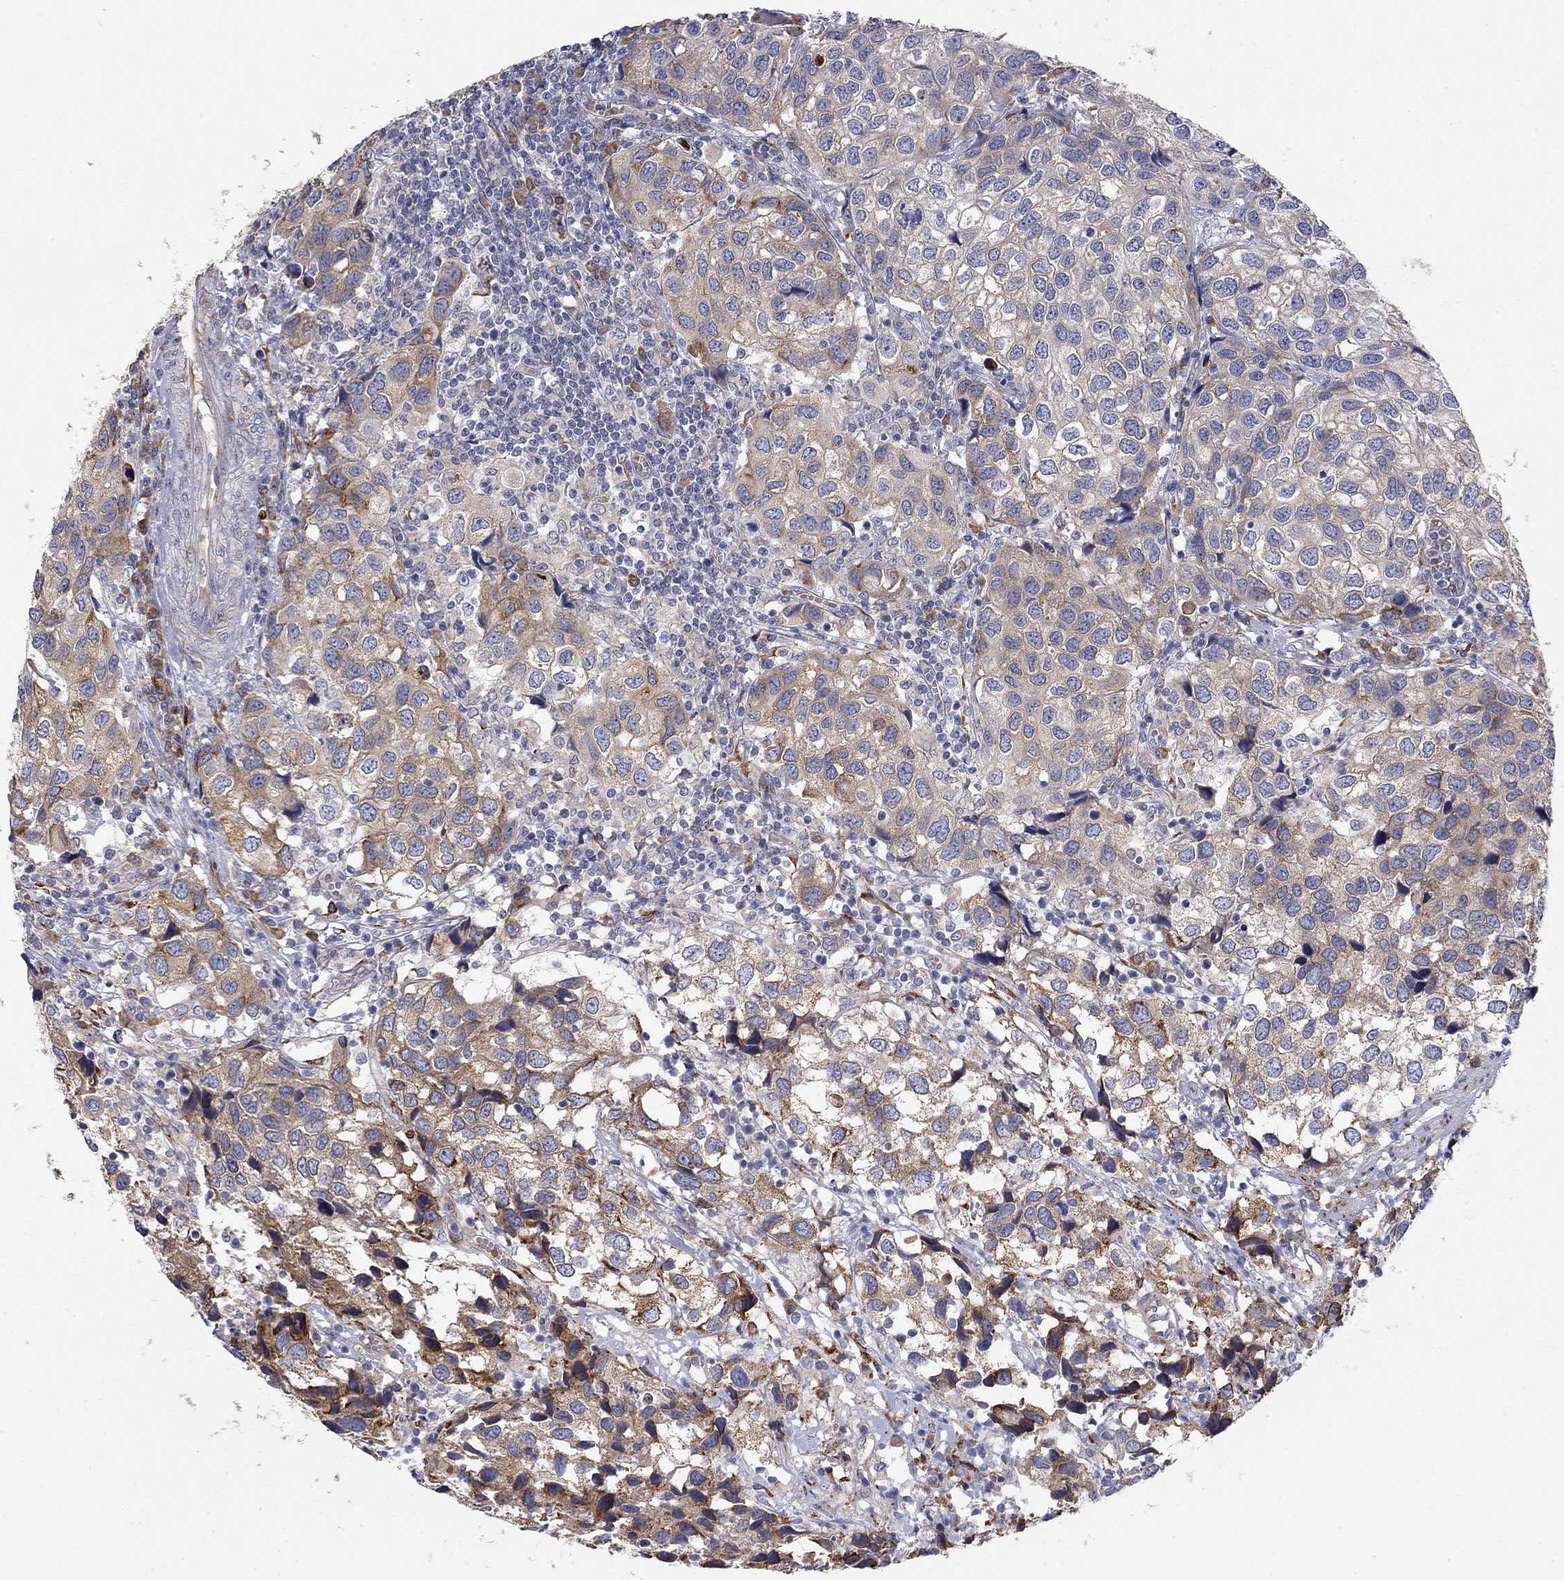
{"staining": {"intensity": "moderate", "quantity": "25%-75%", "location": "cytoplasmic/membranous"}, "tissue": "urothelial cancer", "cell_type": "Tumor cells", "image_type": "cancer", "snomed": [{"axis": "morphology", "description": "Urothelial carcinoma, High grade"}, {"axis": "topography", "description": "Urinary bladder"}], "caption": "Tumor cells display medium levels of moderate cytoplasmic/membranous positivity in approximately 25%-75% of cells in human high-grade urothelial carcinoma.", "gene": "CASTOR1", "patient": {"sex": "male", "age": 79}}